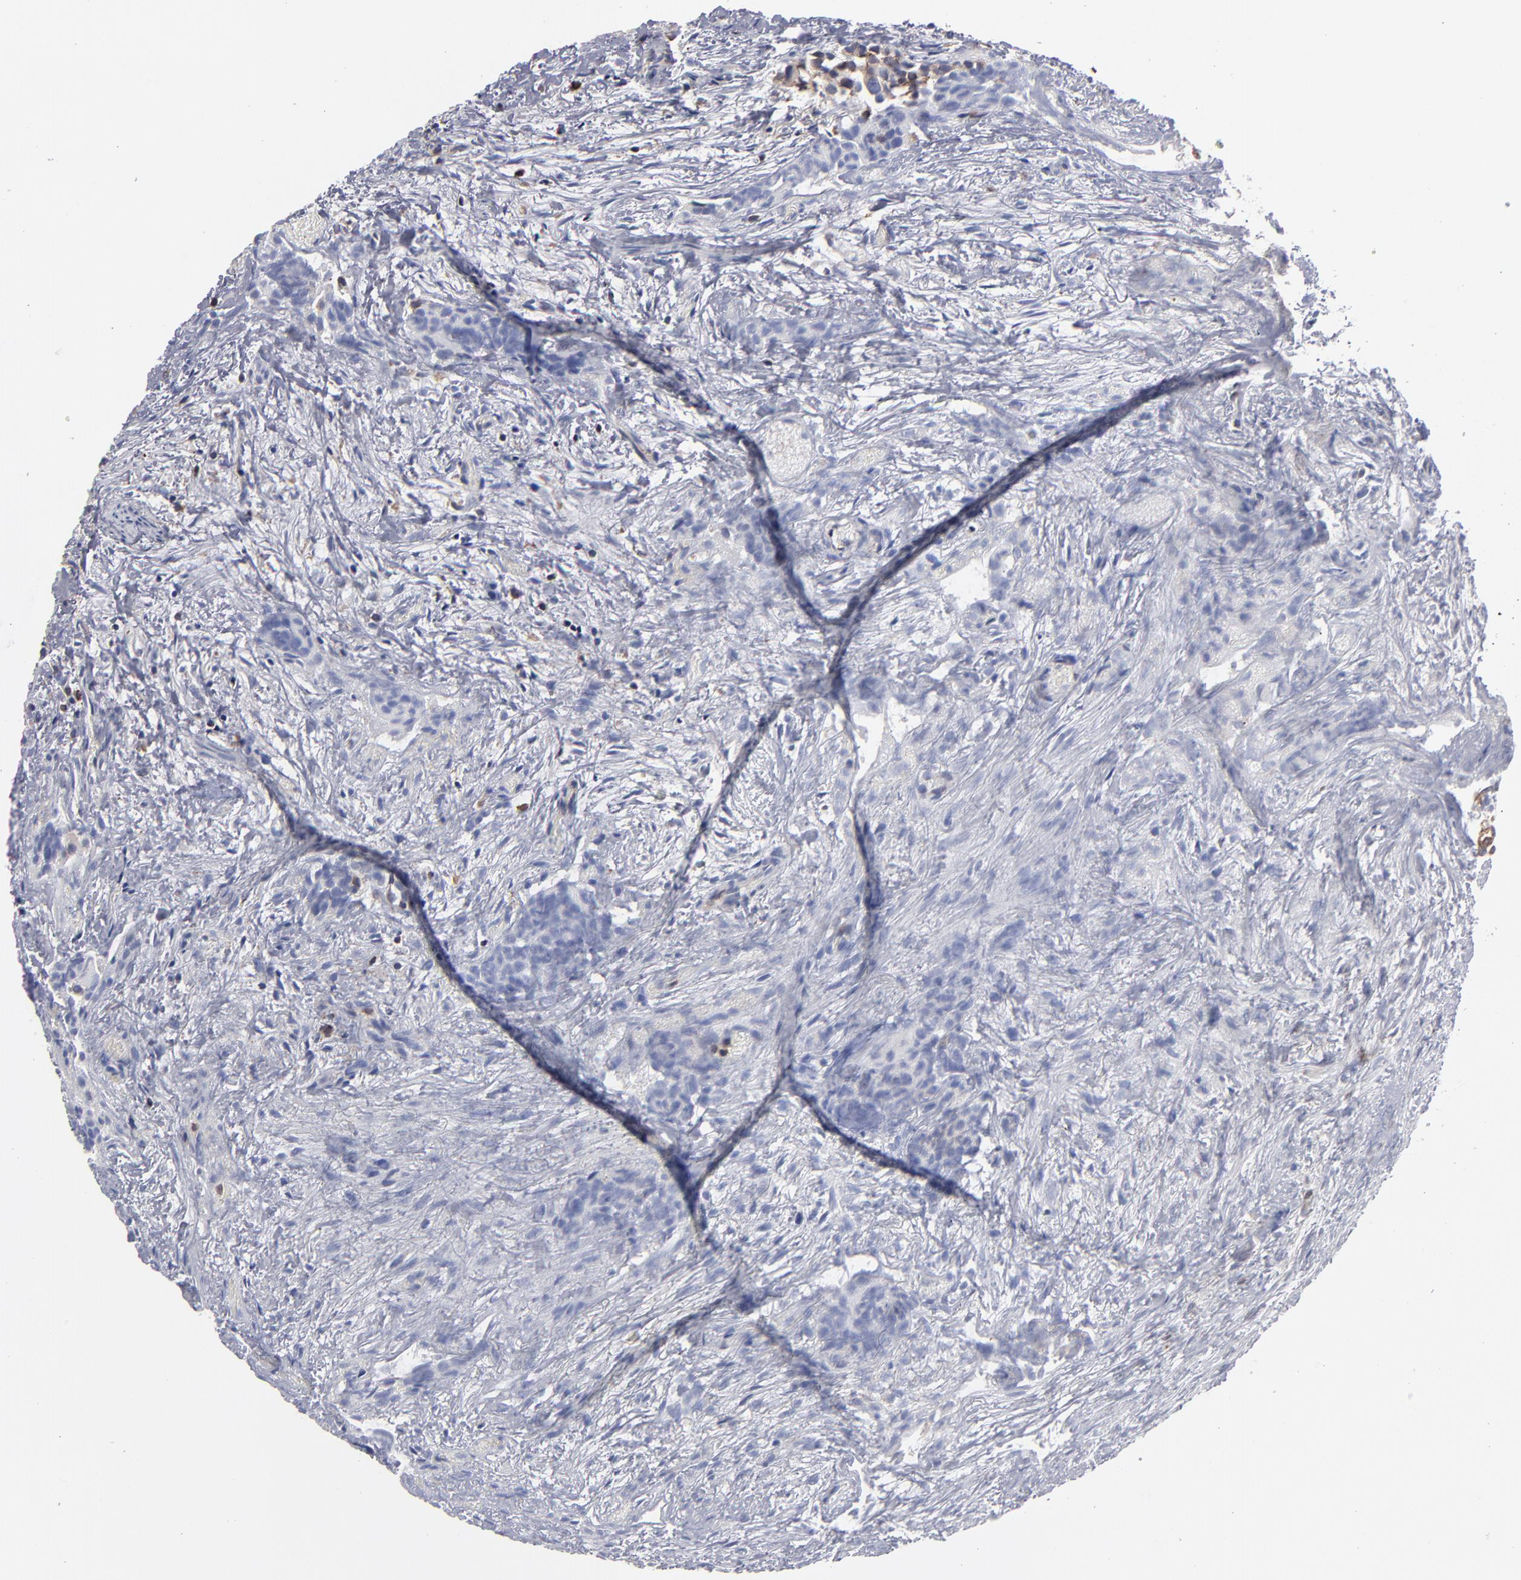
{"staining": {"intensity": "moderate", "quantity": ">75%", "location": "cytoplasmic/membranous"}, "tissue": "urothelial cancer", "cell_type": "Tumor cells", "image_type": "cancer", "snomed": [{"axis": "morphology", "description": "Urothelial carcinoma, High grade"}, {"axis": "topography", "description": "Urinary bladder"}], "caption": "Protein staining displays moderate cytoplasmic/membranous positivity in about >75% of tumor cells in urothelial carcinoma (high-grade).", "gene": "TMX1", "patient": {"sex": "female", "age": 78}}